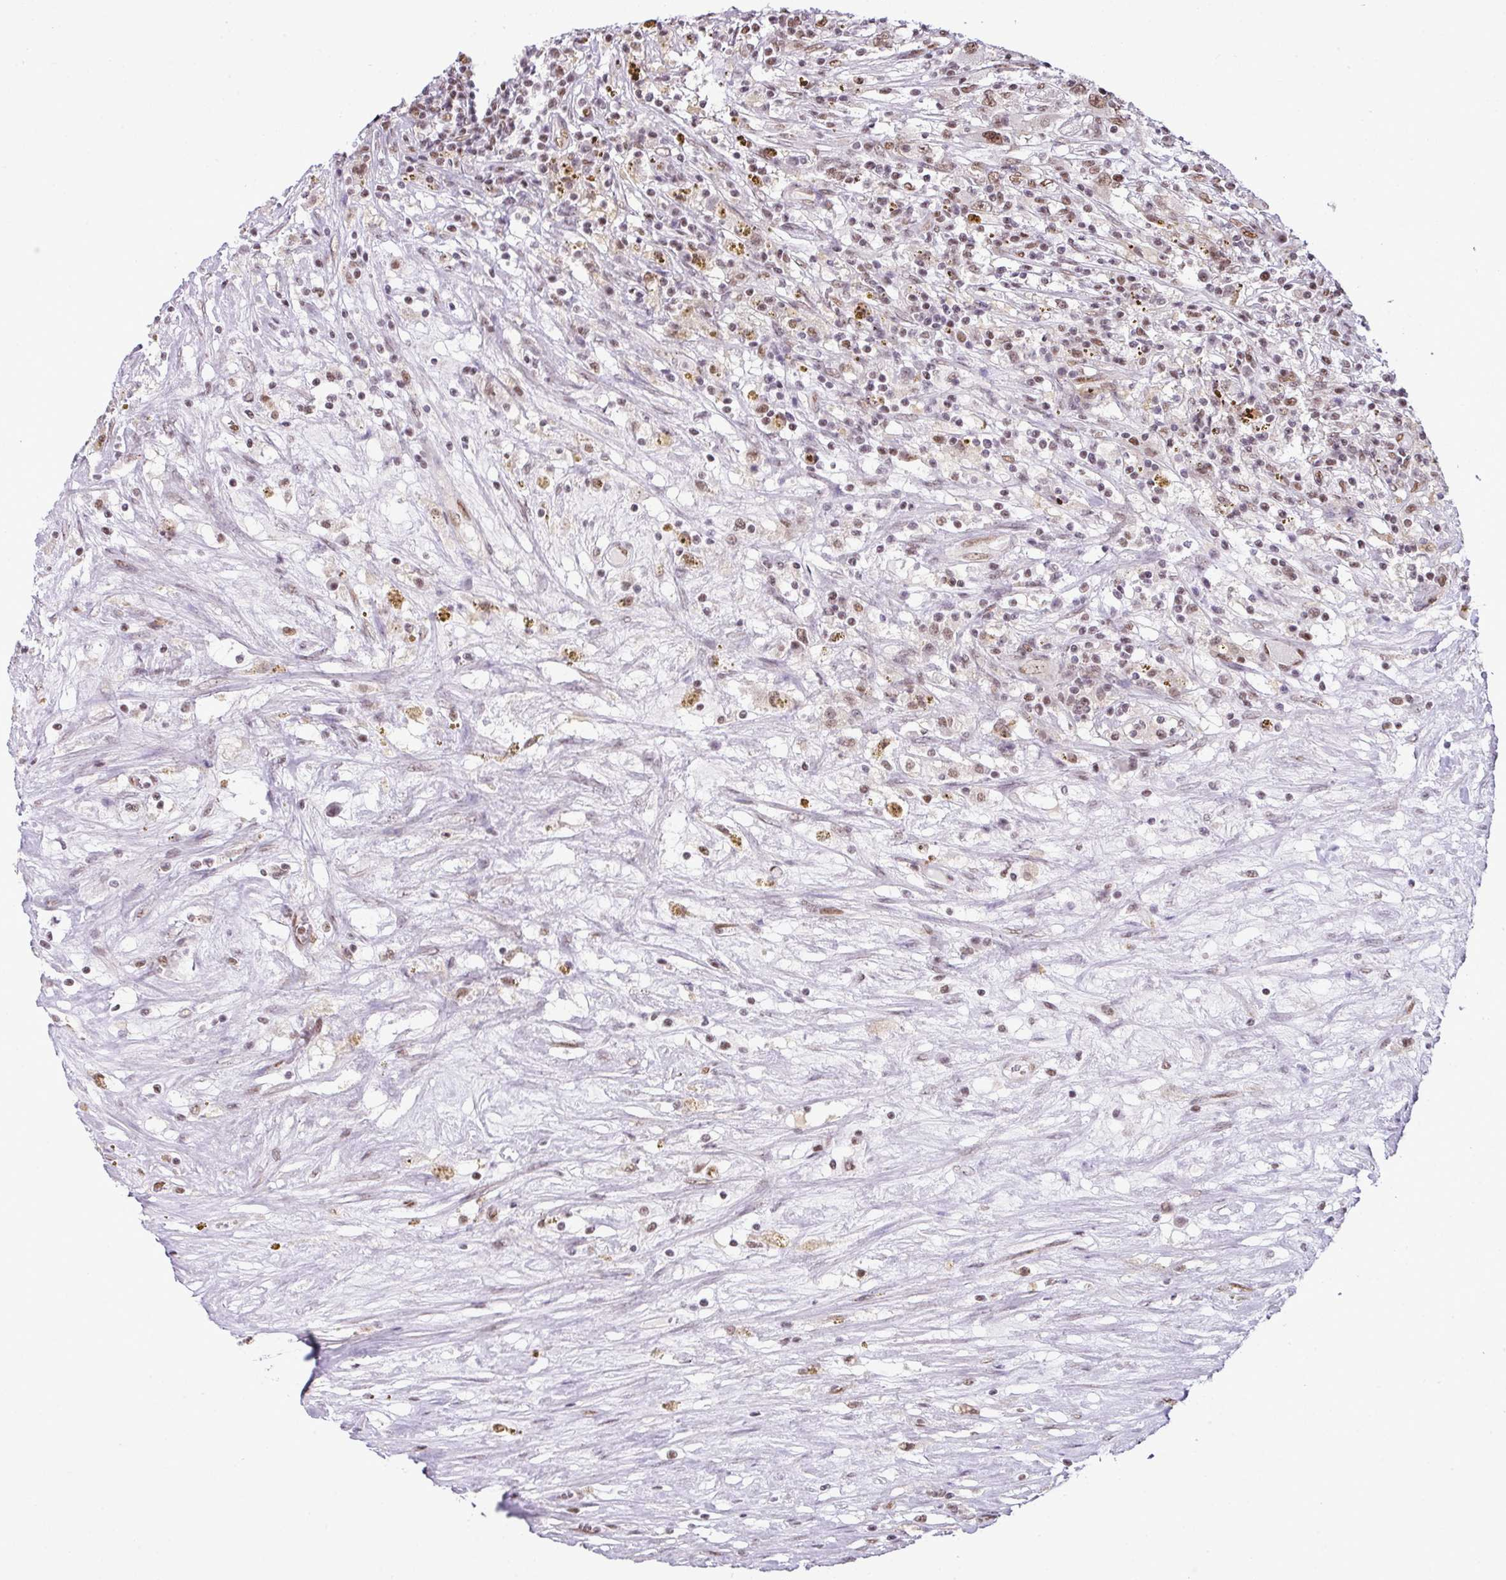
{"staining": {"intensity": "moderate", "quantity": ">75%", "location": "nuclear"}, "tissue": "renal cancer", "cell_type": "Tumor cells", "image_type": "cancer", "snomed": [{"axis": "morphology", "description": "Adenocarcinoma, NOS"}, {"axis": "topography", "description": "Kidney"}], "caption": "Renal cancer stained for a protein demonstrates moderate nuclear positivity in tumor cells. The protein of interest is stained brown, and the nuclei are stained in blue (DAB IHC with brightfield microscopy, high magnification).", "gene": "PGAP4", "patient": {"sex": "female", "age": 67}}